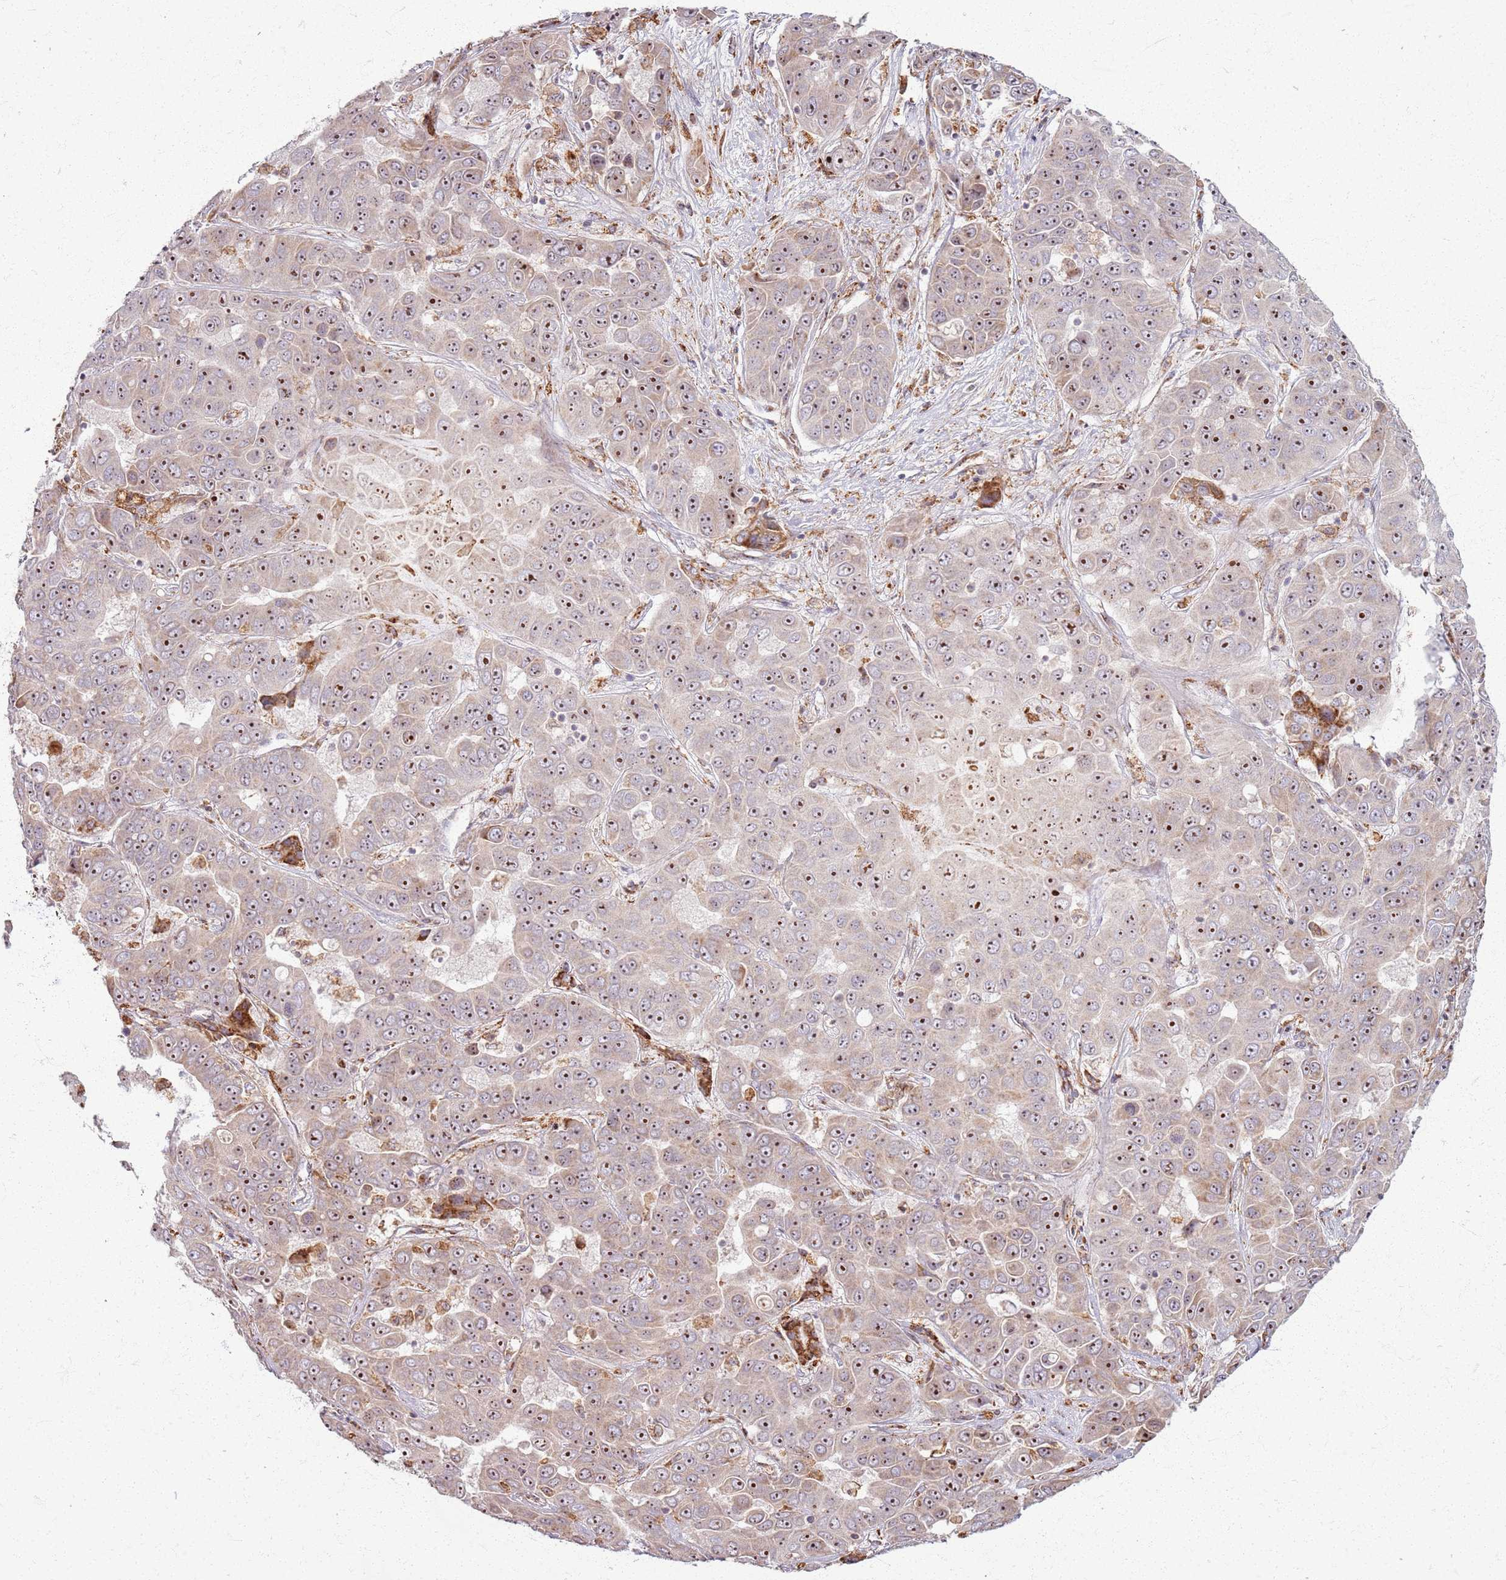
{"staining": {"intensity": "strong", "quantity": ">75%", "location": "cytoplasmic/membranous,nuclear"}, "tissue": "liver cancer", "cell_type": "Tumor cells", "image_type": "cancer", "snomed": [{"axis": "morphology", "description": "Cholangiocarcinoma"}, {"axis": "topography", "description": "Liver"}], "caption": "A brown stain highlights strong cytoplasmic/membranous and nuclear positivity of a protein in human cholangiocarcinoma (liver) tumor cells.", "gene": "KRI1", "patient": {"sex": "female", "age": 52}}